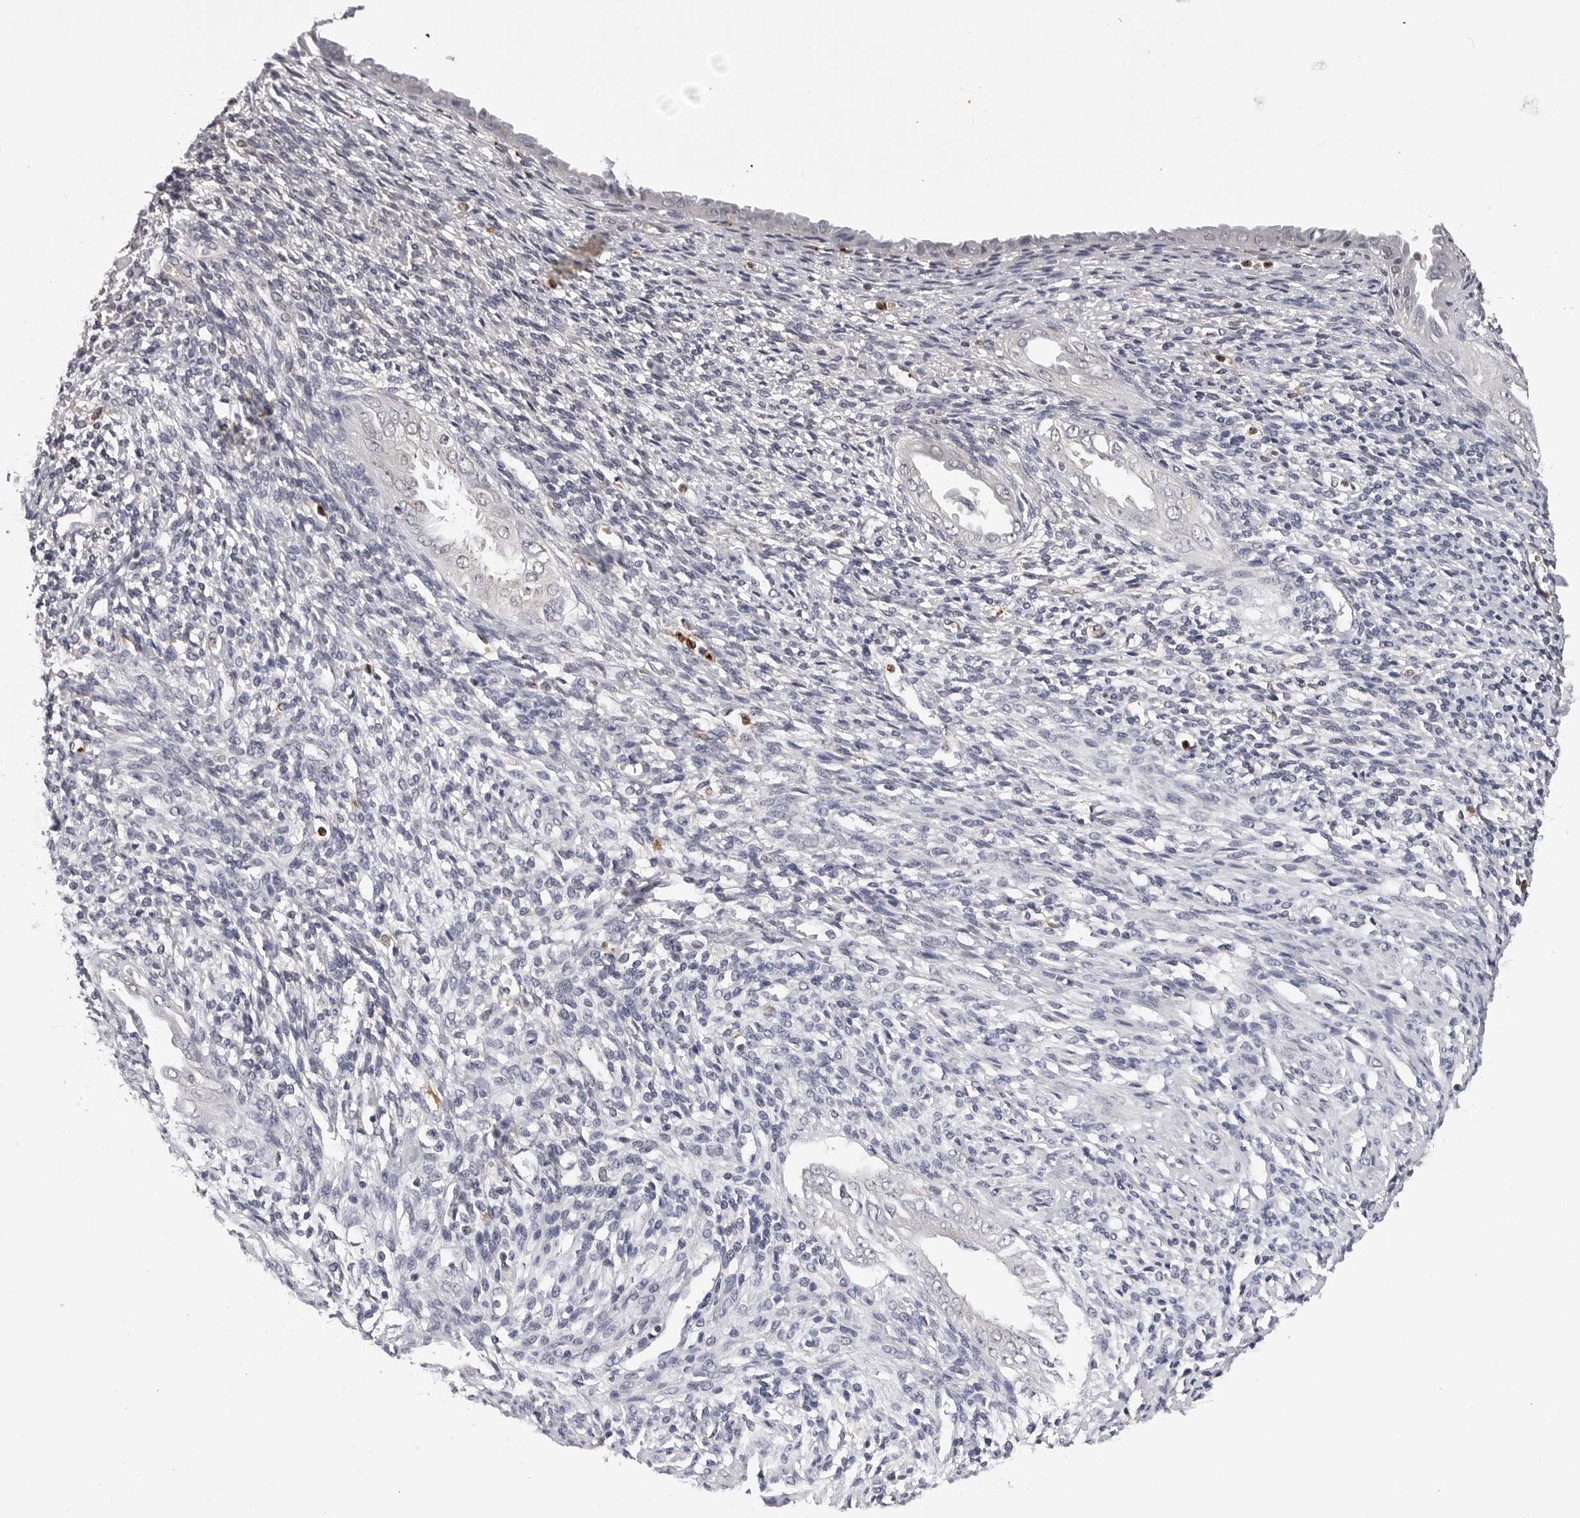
{"staining": {"intensity": "negative", "quantity": "none", "location": "none"}, "tissue": "endometrium", "cell_type": "Cells in endometrial stroma", "image_type": "normal", "snomed": [{"axis": "morphology", "description": "Normal tissue, NOS"}, {"axis": "topography", "description": "Endometrium"}], "caption": "Cells in endometrial stroma are negative for brown protein staining in unremarkable endometrium.", "gene": "TRMT13", "patient": {"sex": "female", "age": 66}}